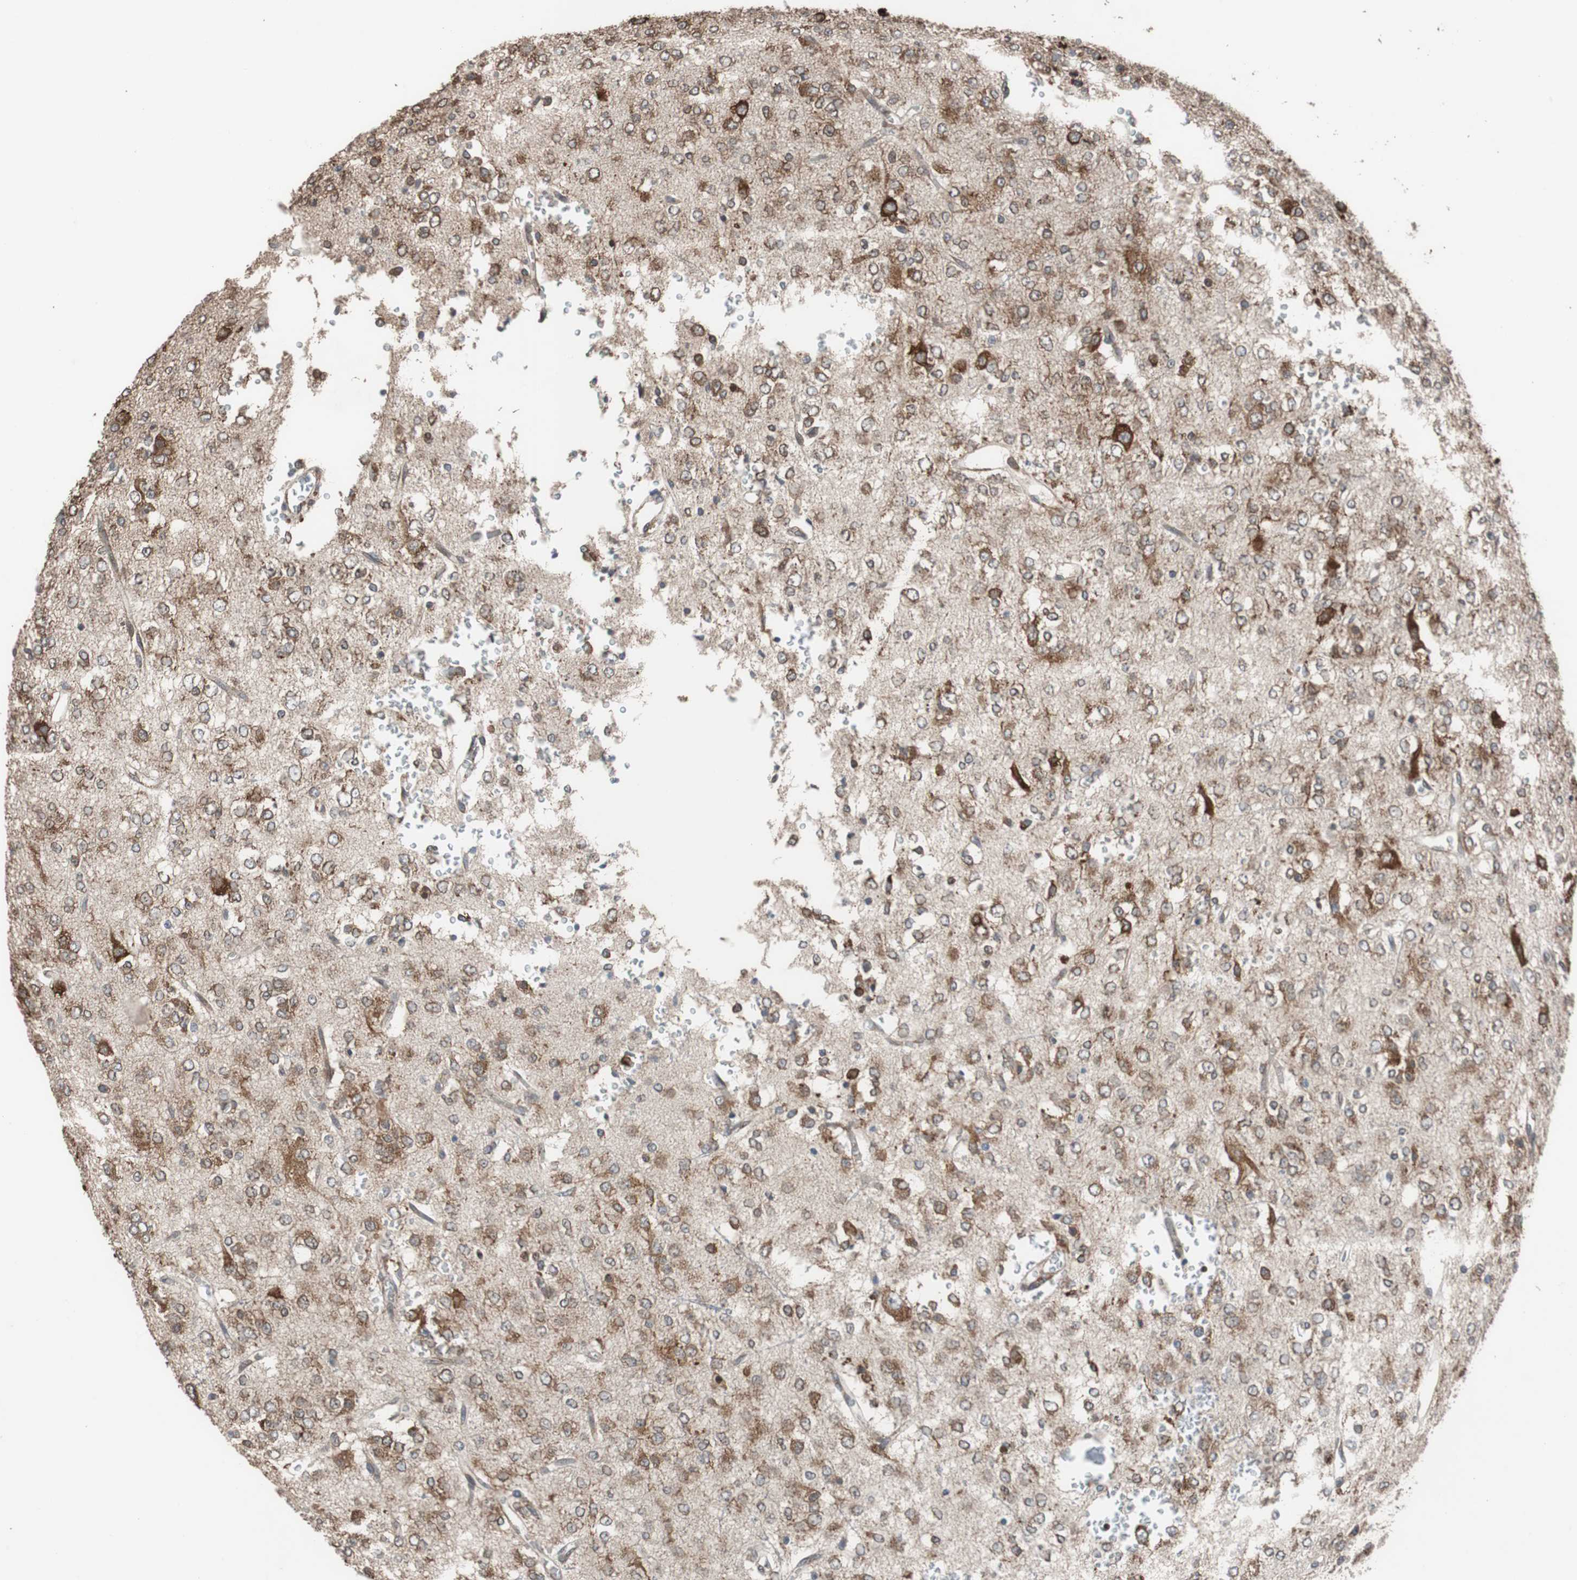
{"staining": {"intensity": "moderate", "quantity": ">75%", "location": "cytoplasmic/membranous"}, "tissue": "glioma", "cell_type": "Tumor cells", "image_type": "cancer", "snomed": [{"axis": "morphology", "description": "Glioma, malignant, Low grade"}, {"axis": "topography", "description": "Brain"}], "caption": "Brown immunohistochemical staining in human low-grade glioma (malignant) reveals moderate cytoplasmic/membranous expression in about >75% of tumor cells.", "gene": "USP10", "patient": {"sex": "male", "age": 38}}